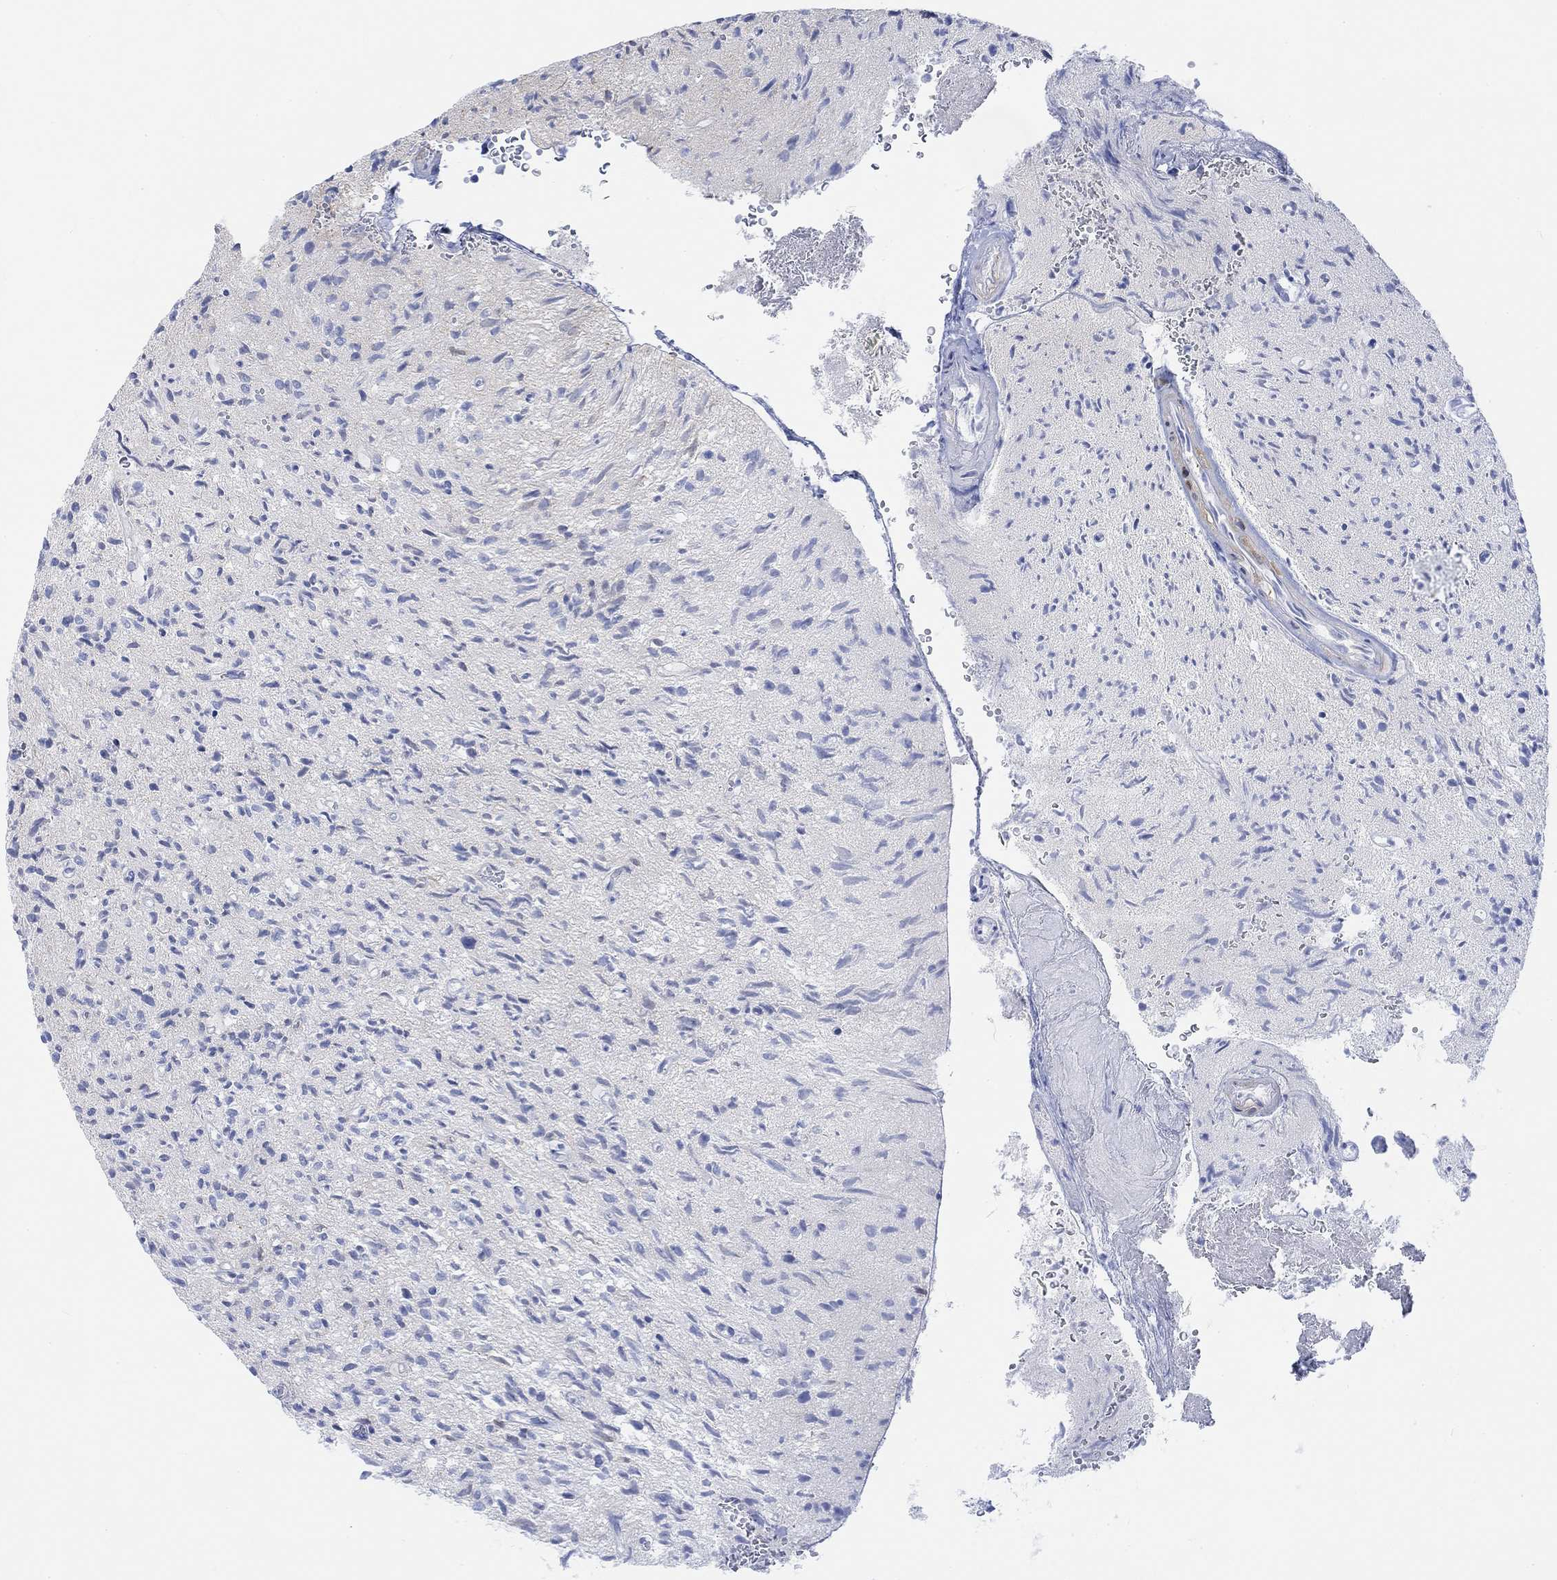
{"staining": {"intensity": "negative", "quantity": "none", "location": "none"}, "tissue": "glioma", "cell_type": "Tumor cells", "image_type": "cancer", "snomed": [{"axis": "morphology", "description": "Glioma, malignant, High grade"}, {"axis": "topography", "description": "Brain"}], "caption": "Immunohistochemistry of human high-grade glioma (malignant) displays no positivity in tumor cells.", "gene": "TPPP3", "patient": {"sex": "male", "age": 64}}